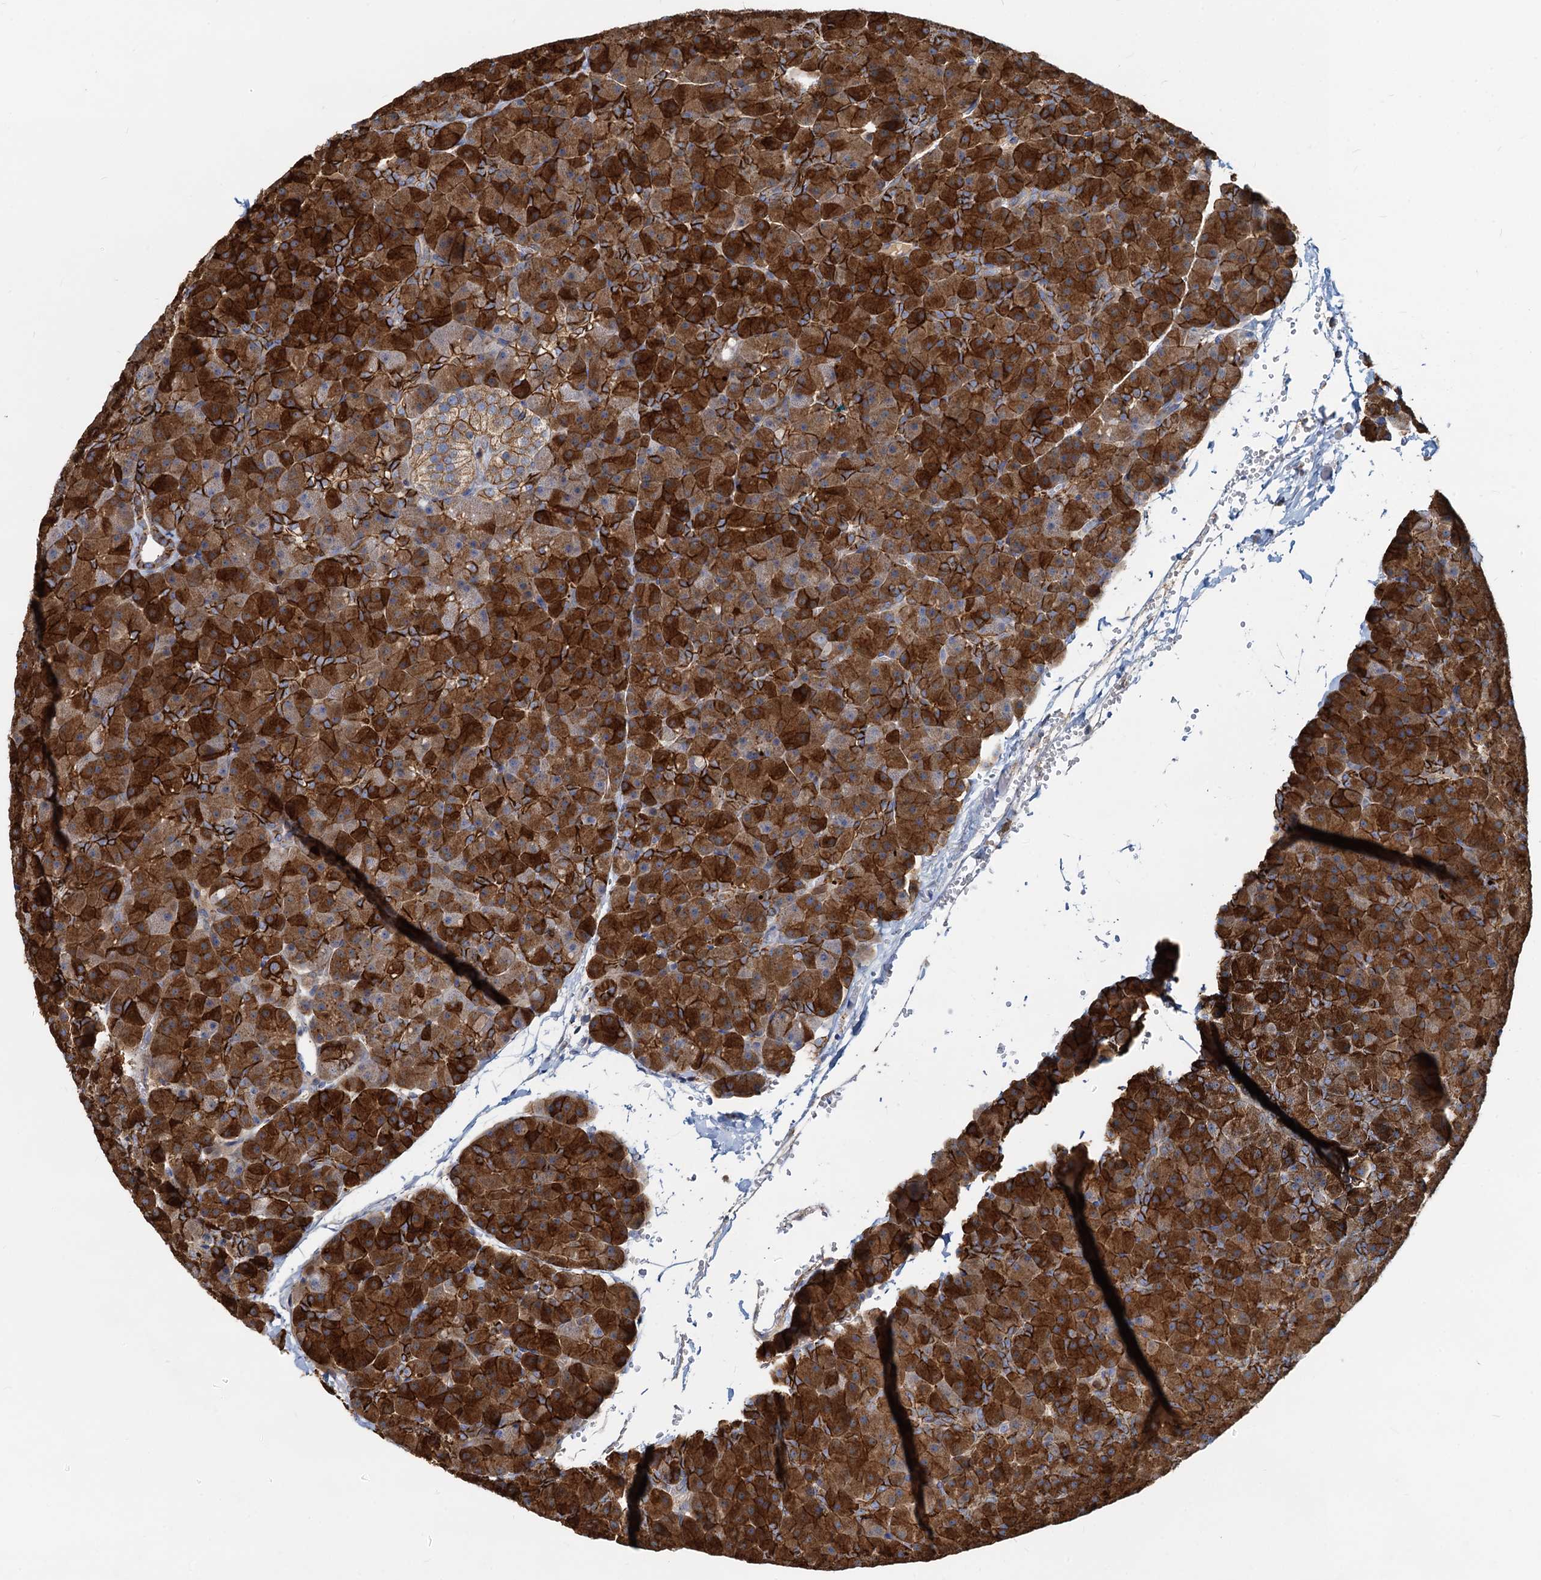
{"staining": {"intensity": "strong", "quantity": ">75%", "location": "cytoplasmic/membranous"}, "tissue": "pancreas", "cell_type": "Exocrine glandular cells", "image_type": "normal", "snomed": [{"axis": "morphology", "description": "Normal tissue, NOS"}, {"axis": "topography", "description": "Pancreas"}], "caption": "Benign pancreas reveals strong cytoplasmic/membranous expression in approximately >75% of exocrine glandular cells, visualized by immunohistochemistry. (Stains: DAB in brown, nuclei in blue, Microscopy: brightfield microscopy at high magnification).", "gene": "LNX2", "patient": {"sex": "male", "age": 36}}